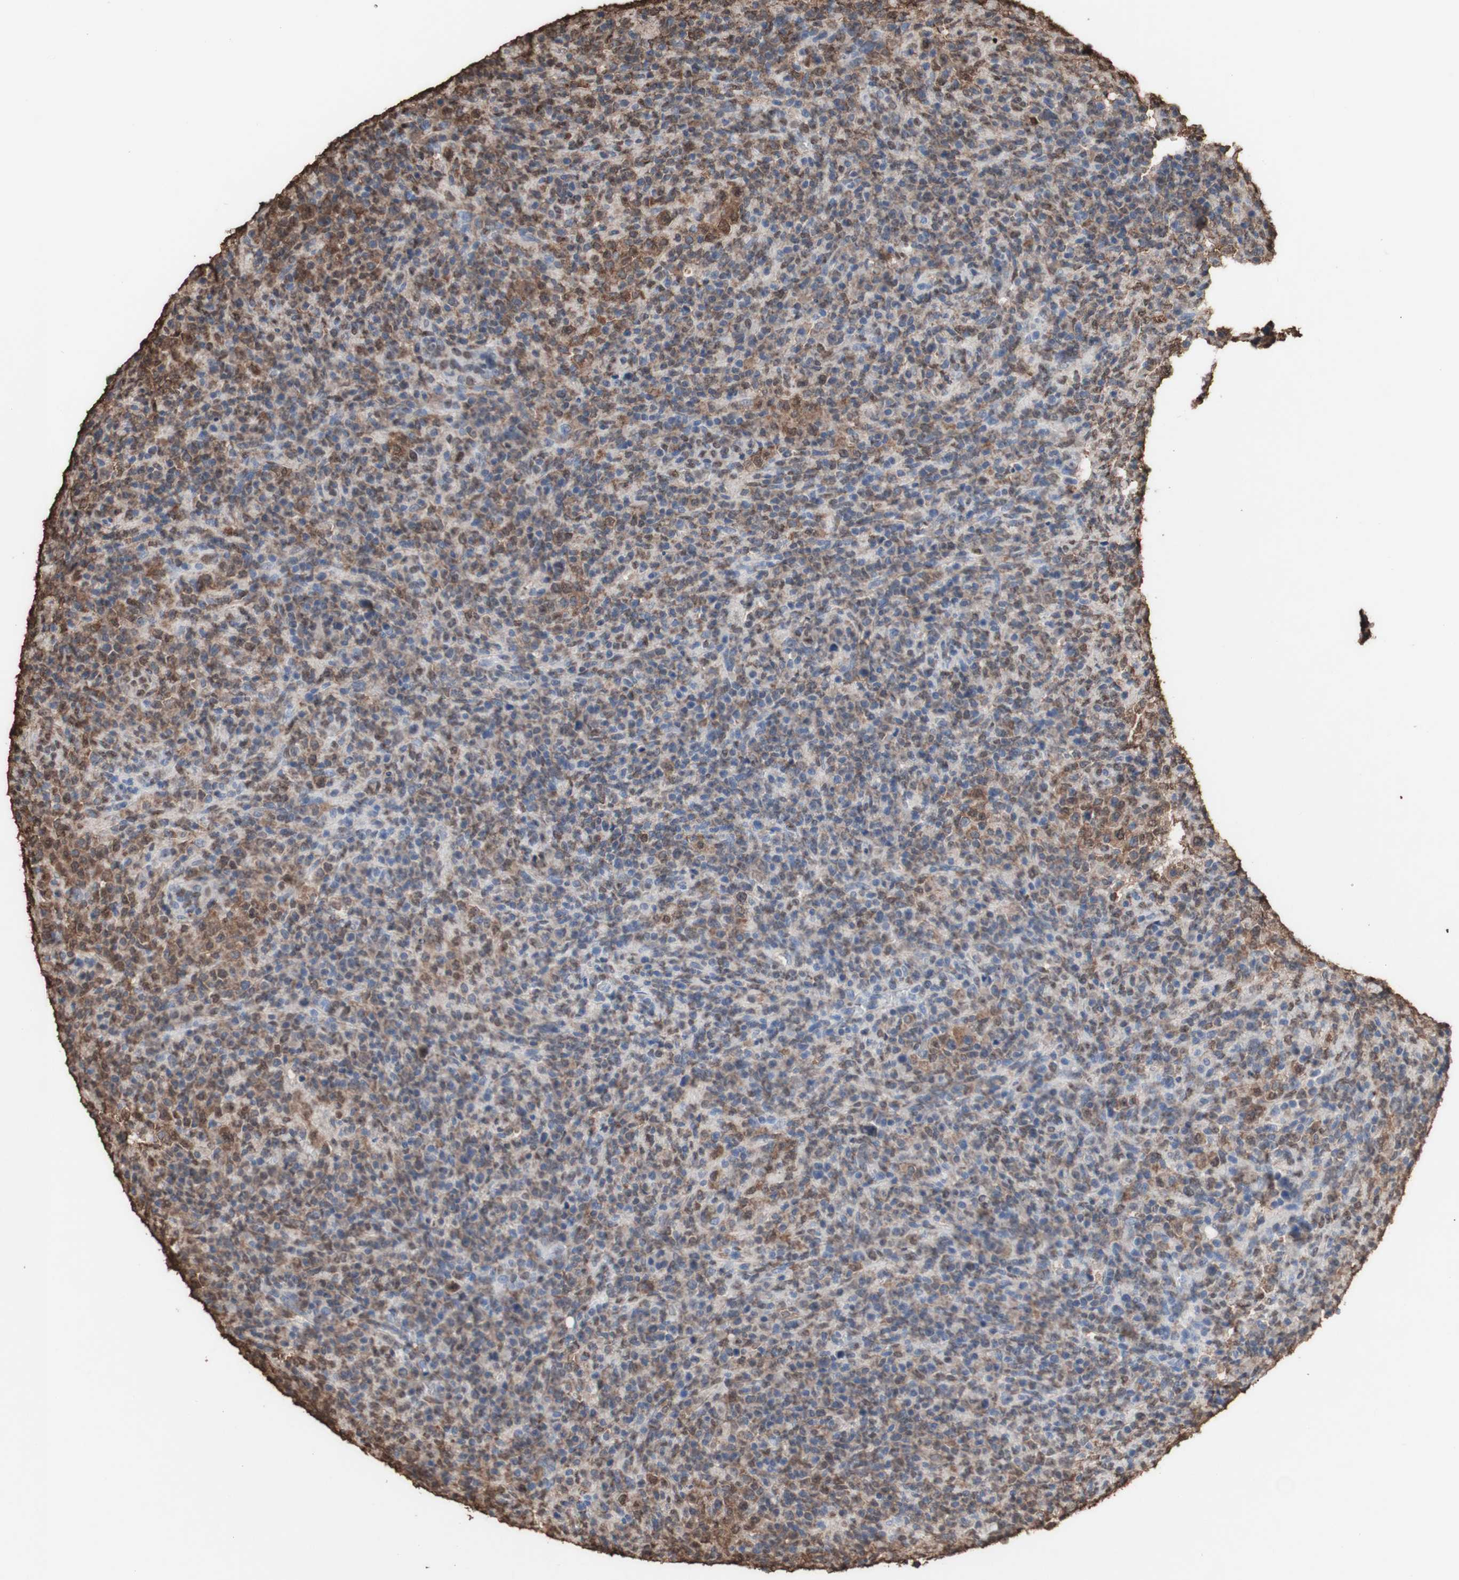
{"staining": {"intensity": "moderate", "quantity": "25%-75%", "location": "cytoplasmic/membranous,nuclear"}, "tissue": "lymphoma", "cell_type": "Tumor cells", "image_type": "cancer", "snomed": [{"axis": "morphology", "description": "Malignant lymphoma, non-Hodgkin's type, High grade"}, {"axis": "topography", "description": "Lymph node"}], "caption": "This histopathology image shows immunohistochemistry (IHC) staining of human lymphoma, with medium moderate cytoplasmic/membranous and nuclear staining in about 25%-75% of tumor cells.", "gene": "PIDD1", "patient": {"sex": "female", "age": 76}}